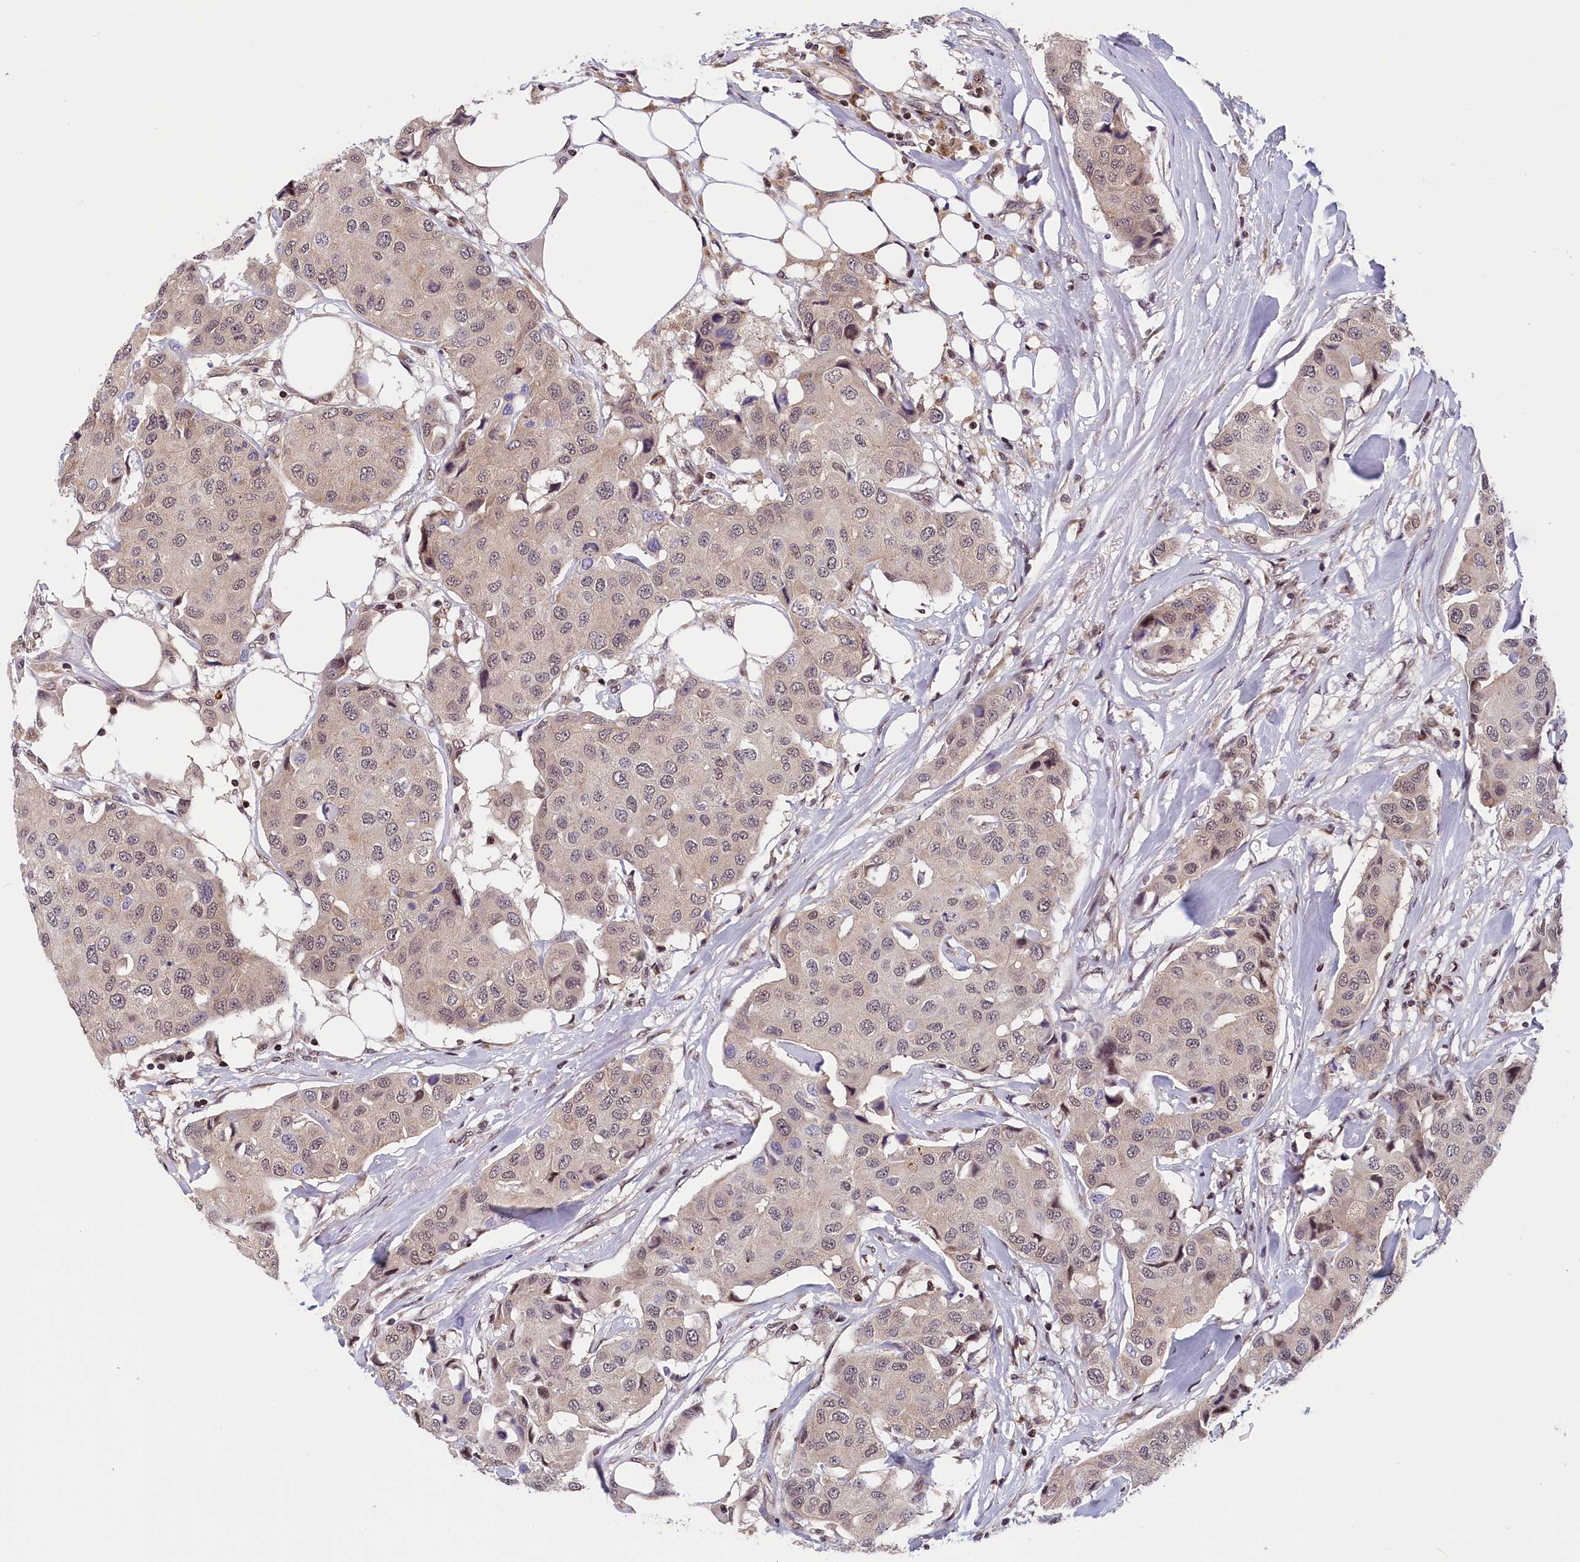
{"staining": {"intensity": "weak", "quantity": ">75%", "location": "cytoplasmic/membranous,nuclear"}, "tissue": "breast cancer", "cell_type": "Tumor cells", "image_type": "cancer", "snomed": [{"axis": "morphology", "description": "Duct carcinoma"}, {"axis": "topography", "description": "Breast"}], "caption": "Breast cancer stained with a brown dye displays weak cytoplasmic/membranous and nuclear positive staining in about >75% of tumor cells.", "gene": "KCNK6", "patient": {"sex": "female", "age": 80}}